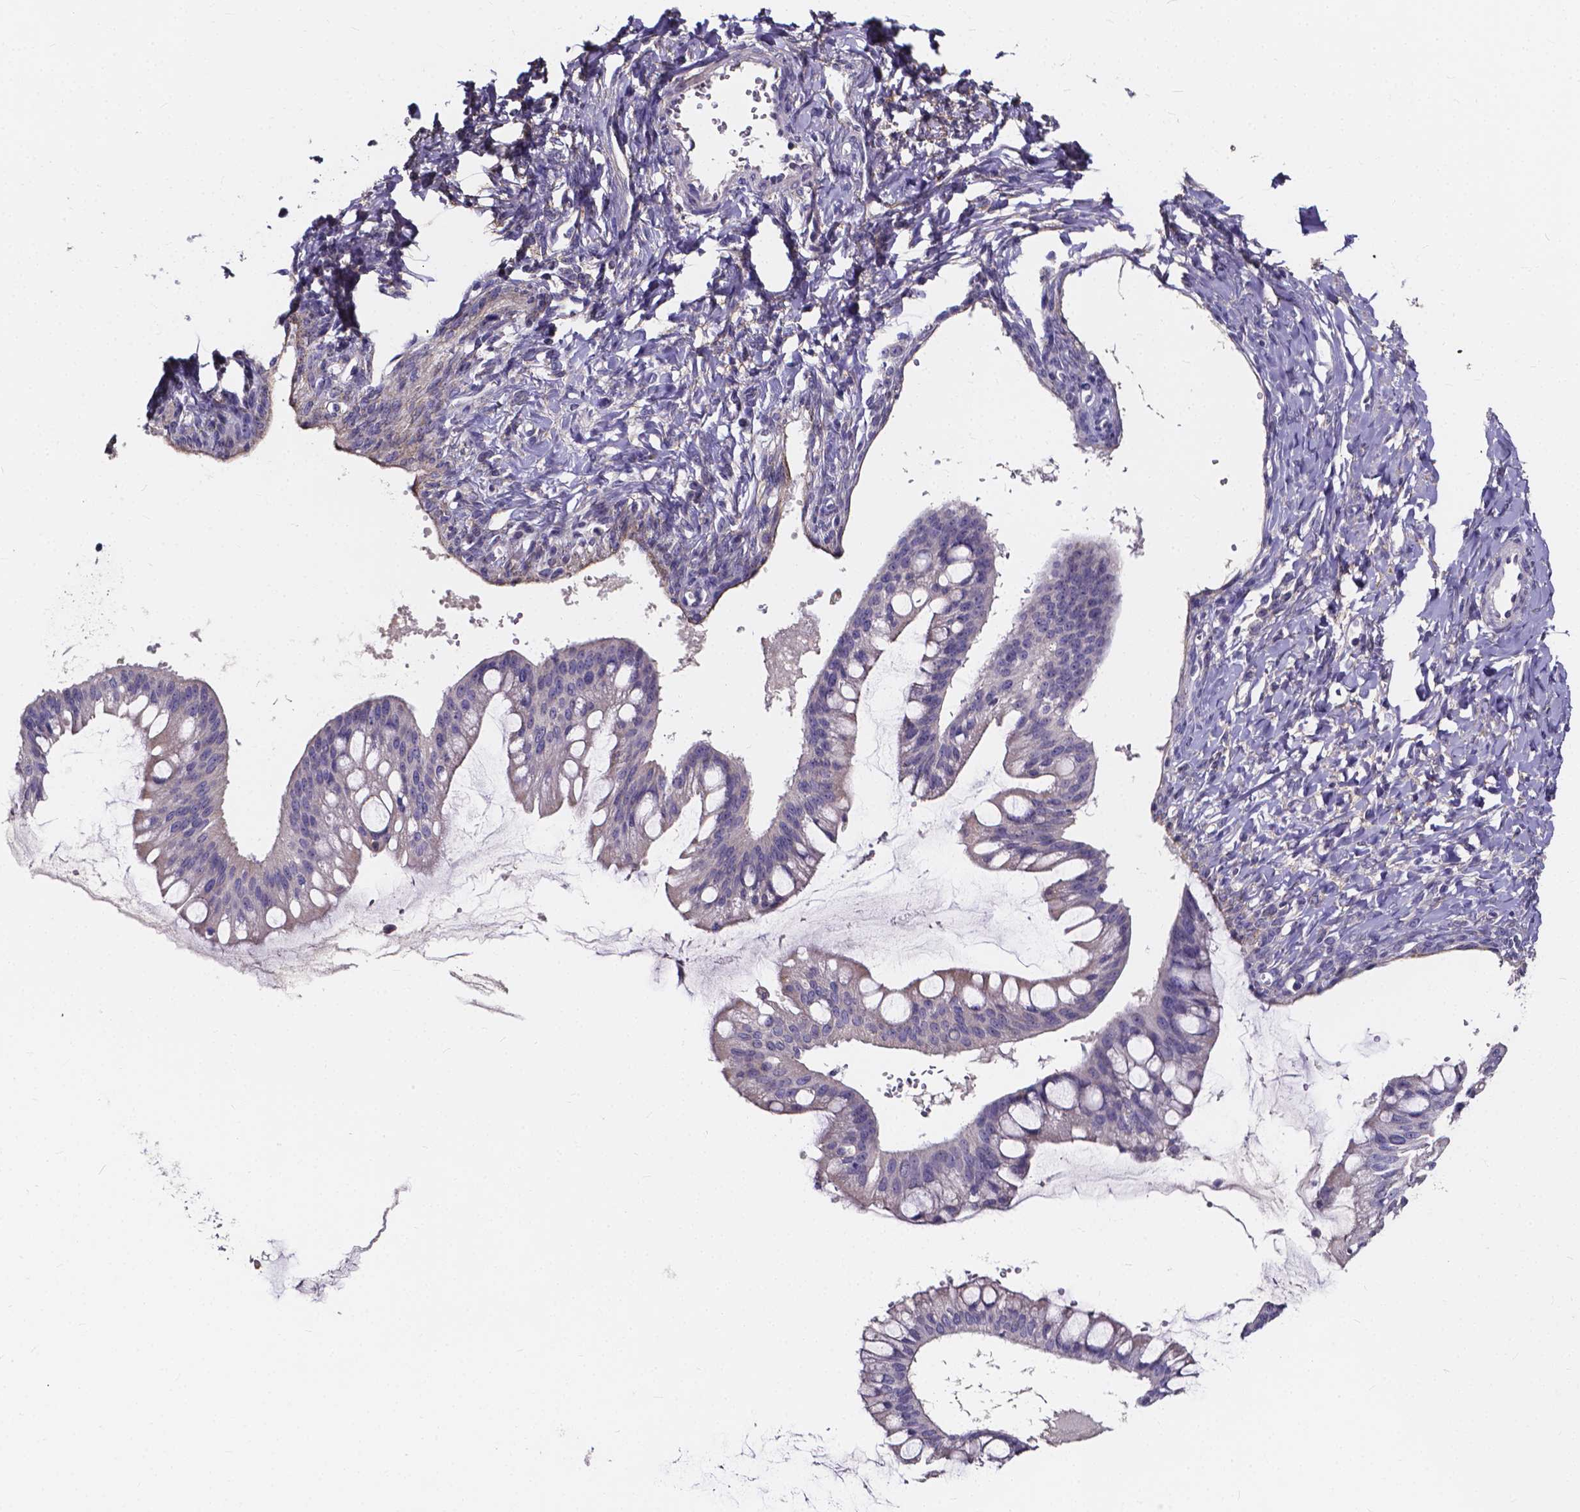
{"staining": {"intensity": "negative", "quantity": "none", "location": "none"}, "tissue": "ovarian cancer", "cell_type": "Tumor cells", "image_type": "cancer", "snomed": [{"axis": "morphology", "description": "Cystadenocarcinoma, mucinous, NOS"}, {"axis": "topography", "description": "Ovary"}], "caption": "Micrograph shows no significant protein staining in tumor cells of ovarian cancer (mucinous cystadenocarcinoma).", "gene": "SPOCD1", "patient": {"sex": "female", "age": 73}}